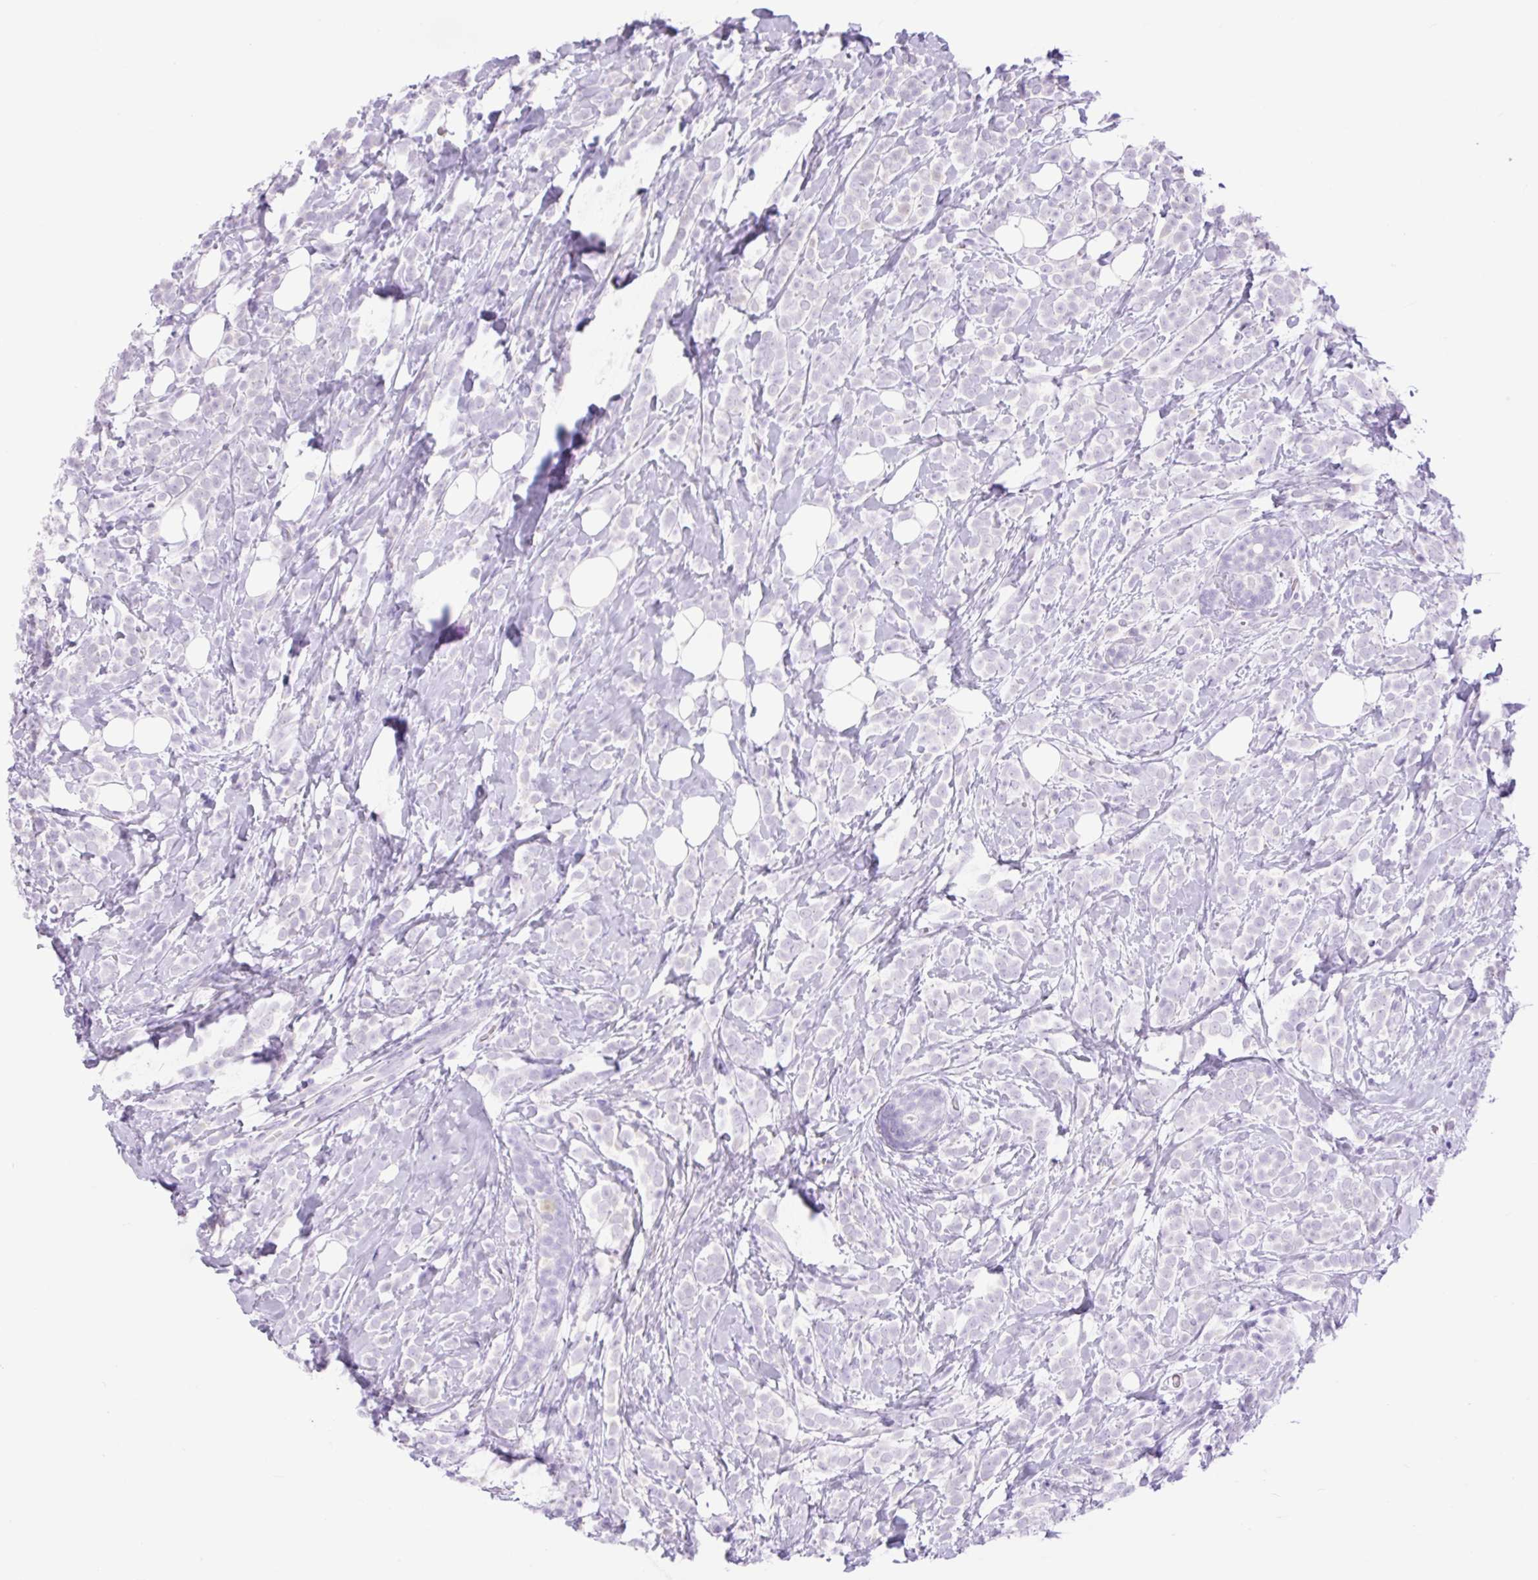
{"staining": {"intensity": "negative", "quantity": "none", "location": "none"}, "tissue": "breast cancer", "cell_type": "Tumor cells", "image_type": "cancer", "snomed": [{"axis": "morphology", "description": "Lobular carcinoma"}, {"axis": "topography", "description": "Breast"}], "caption": "Immunohistochemistry image of breast lobular carcinoma stained for a protein (brown), which demonstrates no staining in tumor cells.", "gene": "SLC25A40", "patient": {"sex": "female", "age": 49}}